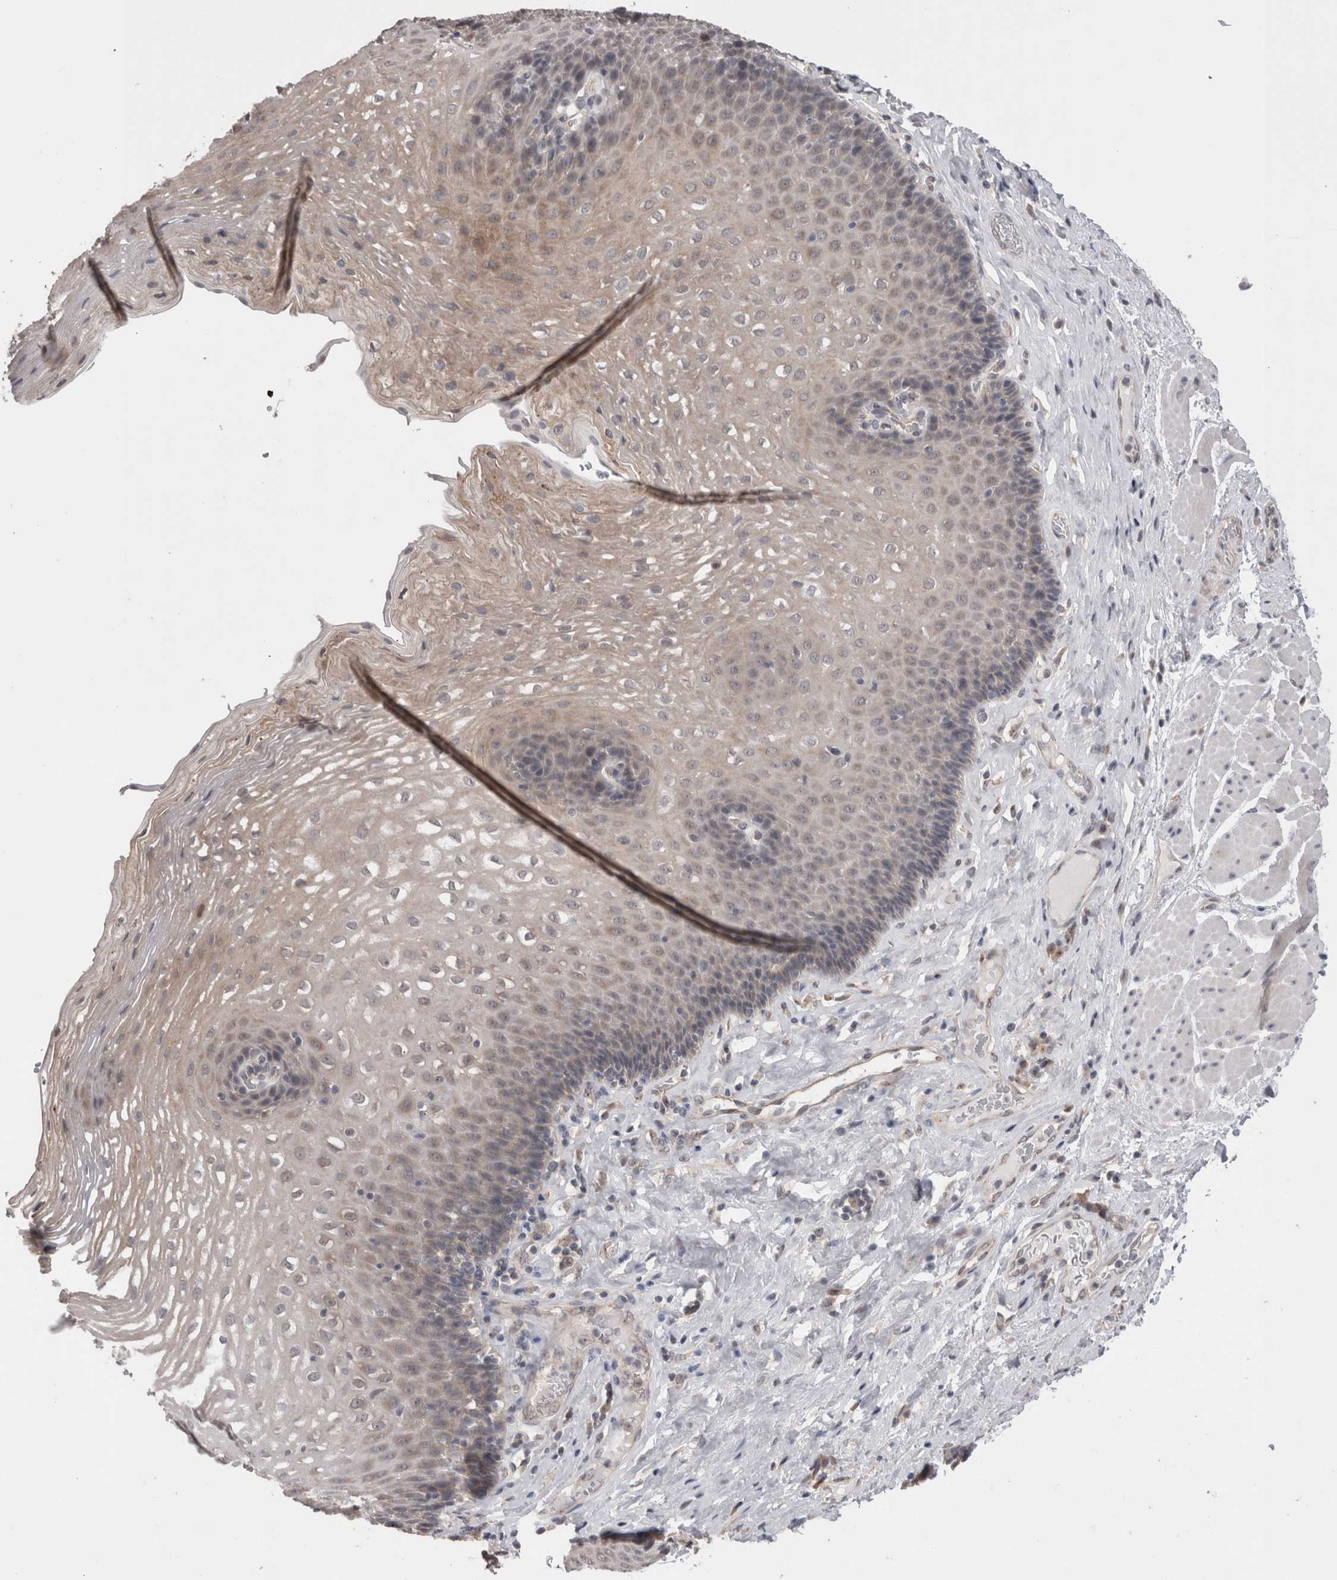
{"staining": {"intensity": "weak", "quantity": "<25%", "location": "cytoplasmic/membranous"}, "tissue": "esophagus", "cell_type": "Squamous epithelial cells", "image_type": "normal", "snomed": [{"axis": "morphology", "description": "Normal tissue, NOS"}, {"axis": "topography", "description": "Esophagus"}], "caption": "Squamous epithelial cells are negative for protein expression in normal human esophagus. Brightfield microscopy of IHC stained with DAB (brown) and hematoxylin (blue), captured at high magnification.", "gene": "DCTN6", "patient": {"sex": "female", "age": 66}}